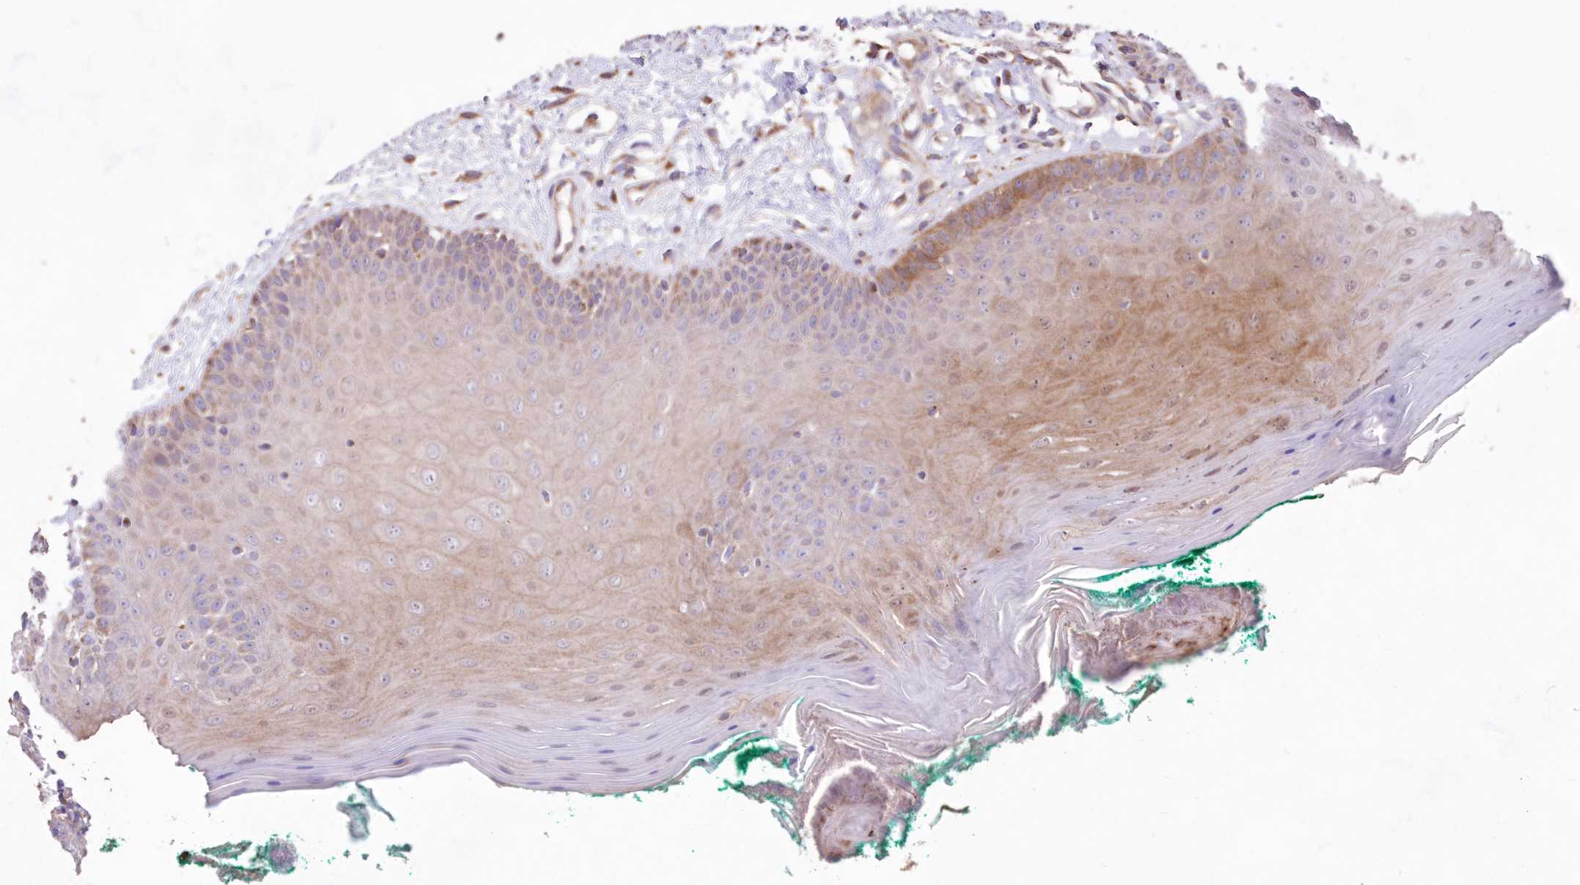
{"staining": {"intensity": "moderate", "quantity": "25%-75%", "location": "cytoplasmic/membranous"}, "tissue": "oral mucosa", "cell_type": "Squamous epithelial cells", "image_type": "normal", "snomed": [{"axis": "morphology", "description": "Normal tissue, NOS"}, {"axis": "topography", "description": "Skeletal muscle"}, {"axis": "topography", "description": "Oral tissue"}], "caption": "This photomicrograph shows IHC staining of unremarkable oral mucosa, with medium moderate cytoplasmic/membranous positivity in about 25%-75% of squamous epithelial cells.", "gene": "HADHB", "patient": {"sex": "male", "age": 58}}